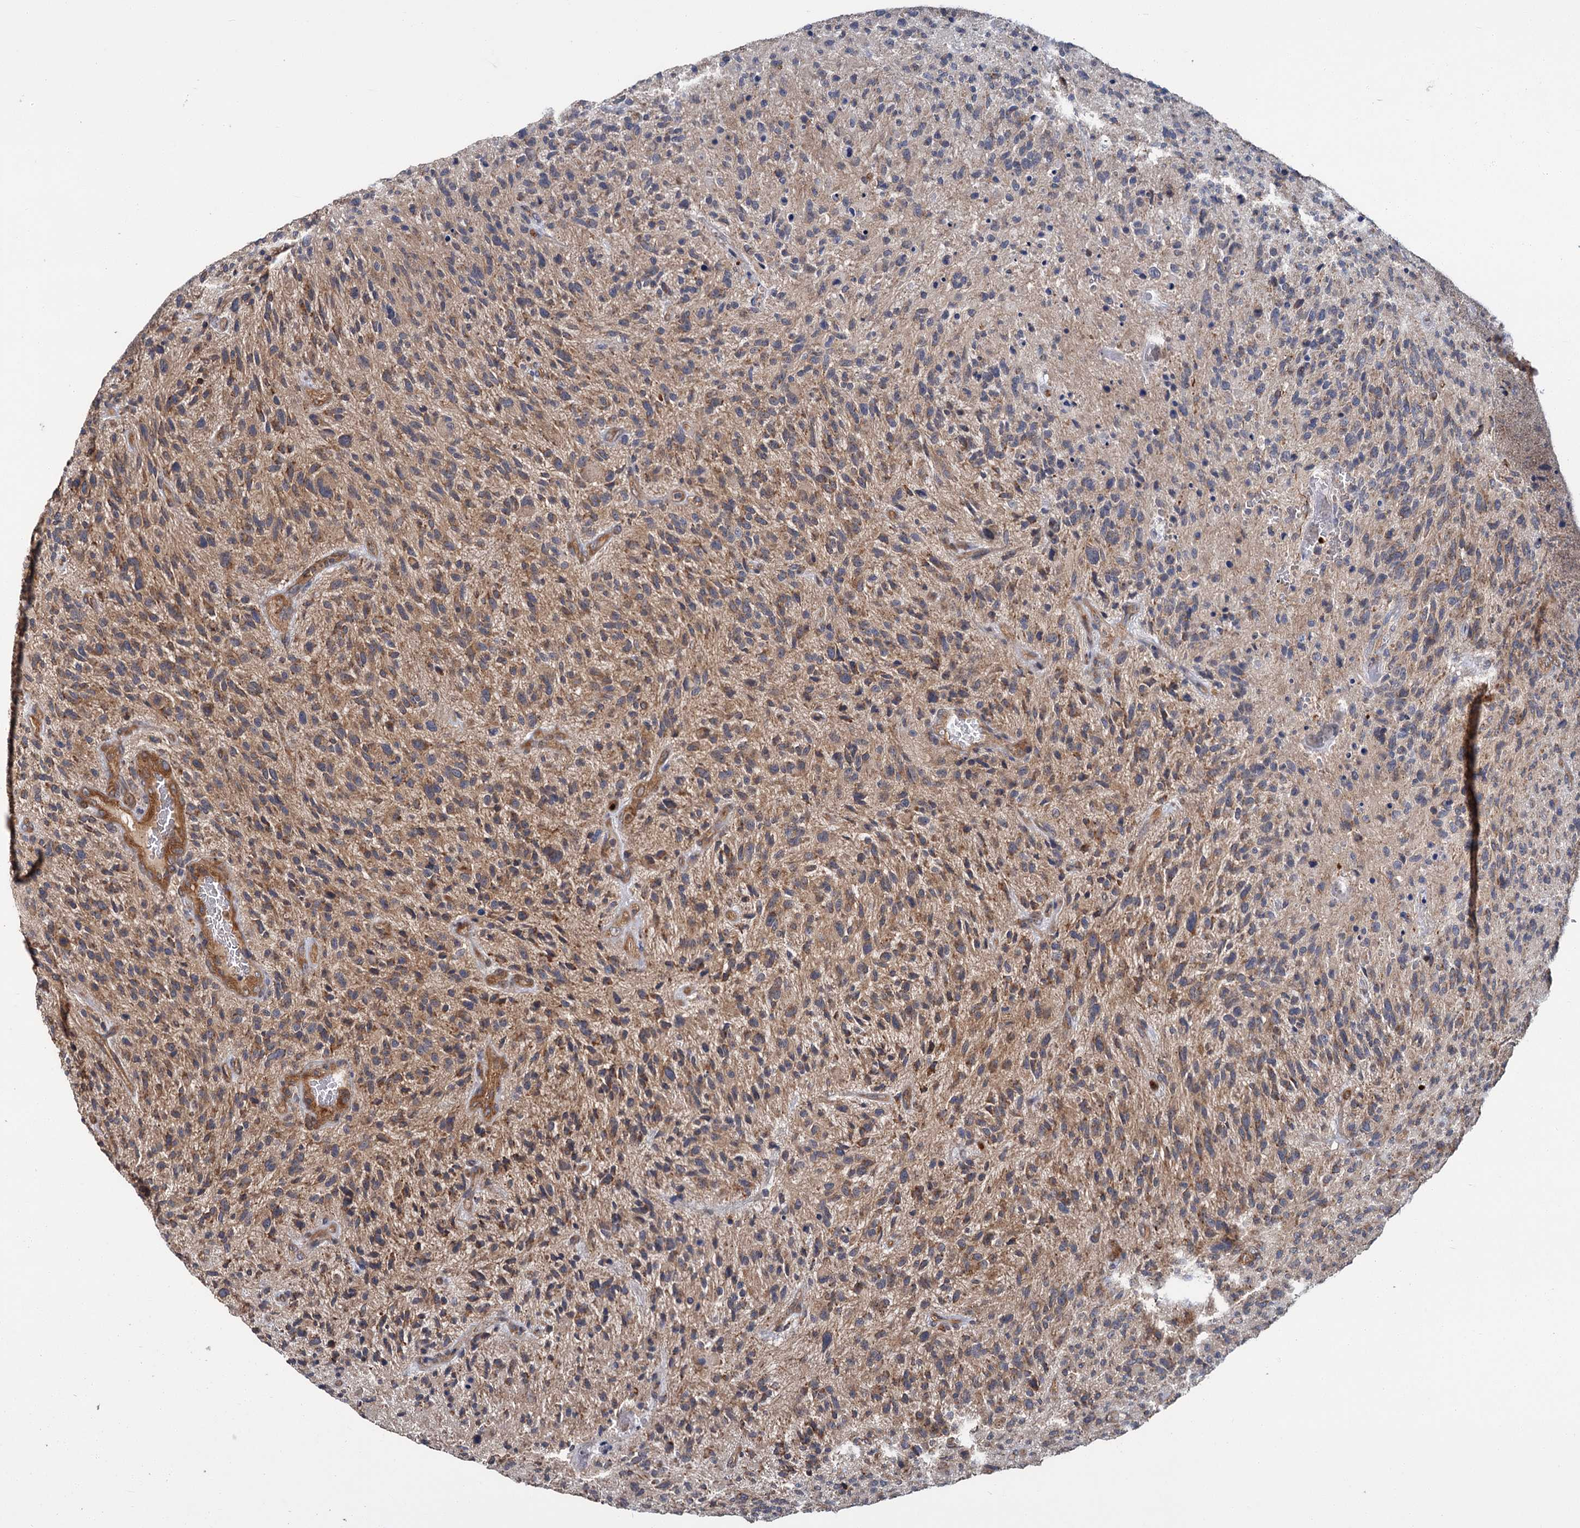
{"staining": {"intensity": "weak", "quantity": ">75%", "location": "cytoplasmic/membranous"}, "tissue": "glioma", "cell_type": "Tumor cells", "image_type": "cancer", "snomed": [{"axis": "morphology", "description": "Glioma, malignant, High grade"}, {"axis": "topography", "description": "Brain"}], "caption": "This micrograph demonstrates immunohistochemistry (IHC) staining of human glioma, with low weak cytoplasmic/membranous staining in approximately >75% of tumor cells.", "gene": "DYNC2H1", "patient": {"sex": "male", "age": 47}}